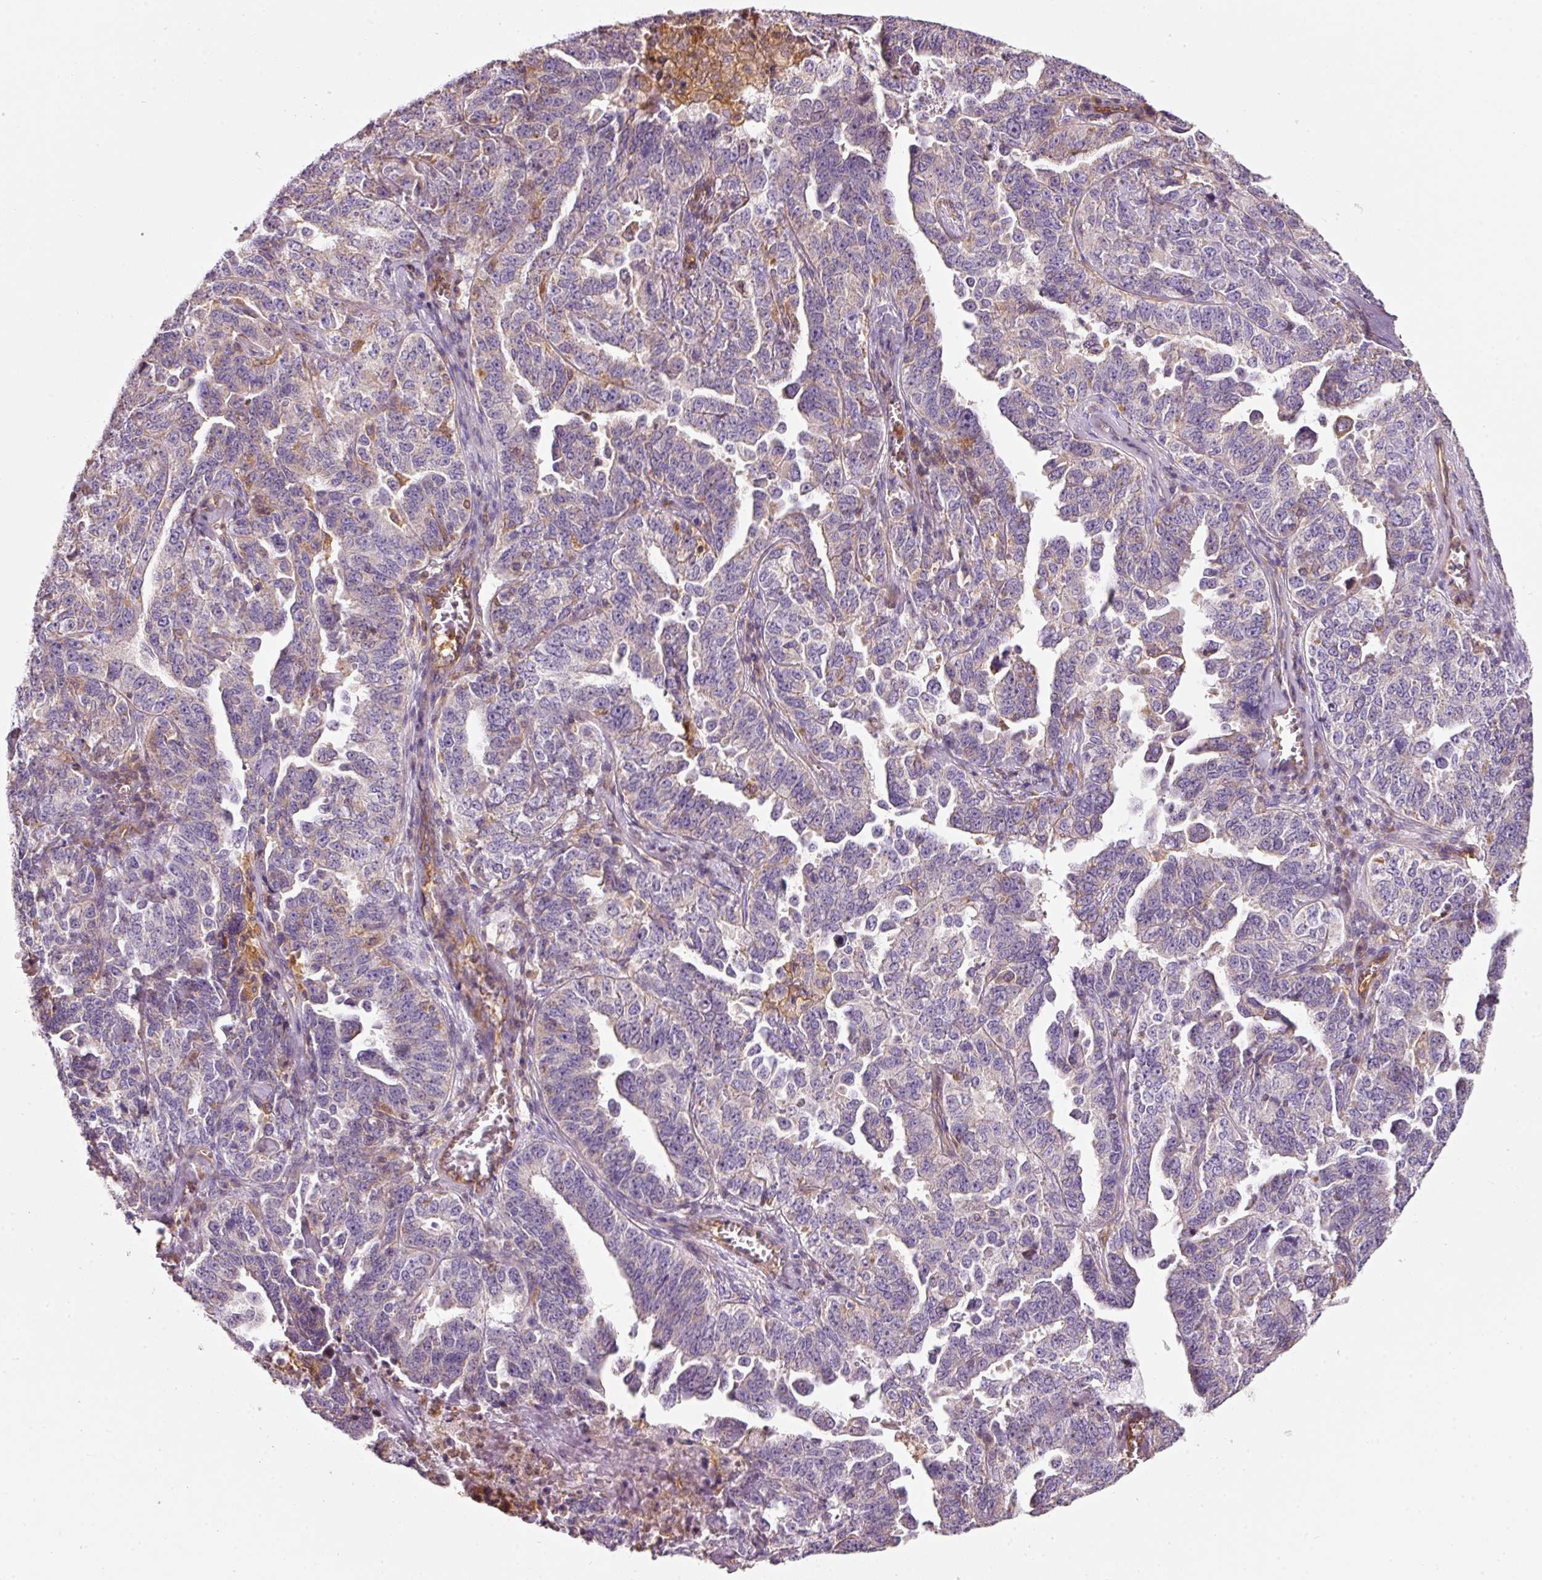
{"staining": {"intensity": "negative", "quantity": "none", "location": "none"}, "tissue": "ovarian cancer", "cell_type": "Tumor cells", "image_type": "cancer", "snomed": [{"axis": "morphology", "description": "Carcinoma, endometroid"}, {"axis": "topography", "description": "Ovary"}], "caption": "An image of human ovarian cancer (endometroid carcinoma) is negative for staining in tumor cells.", "gene": "IQGAP2", "patient": {"sex": "female", "age": 62}}